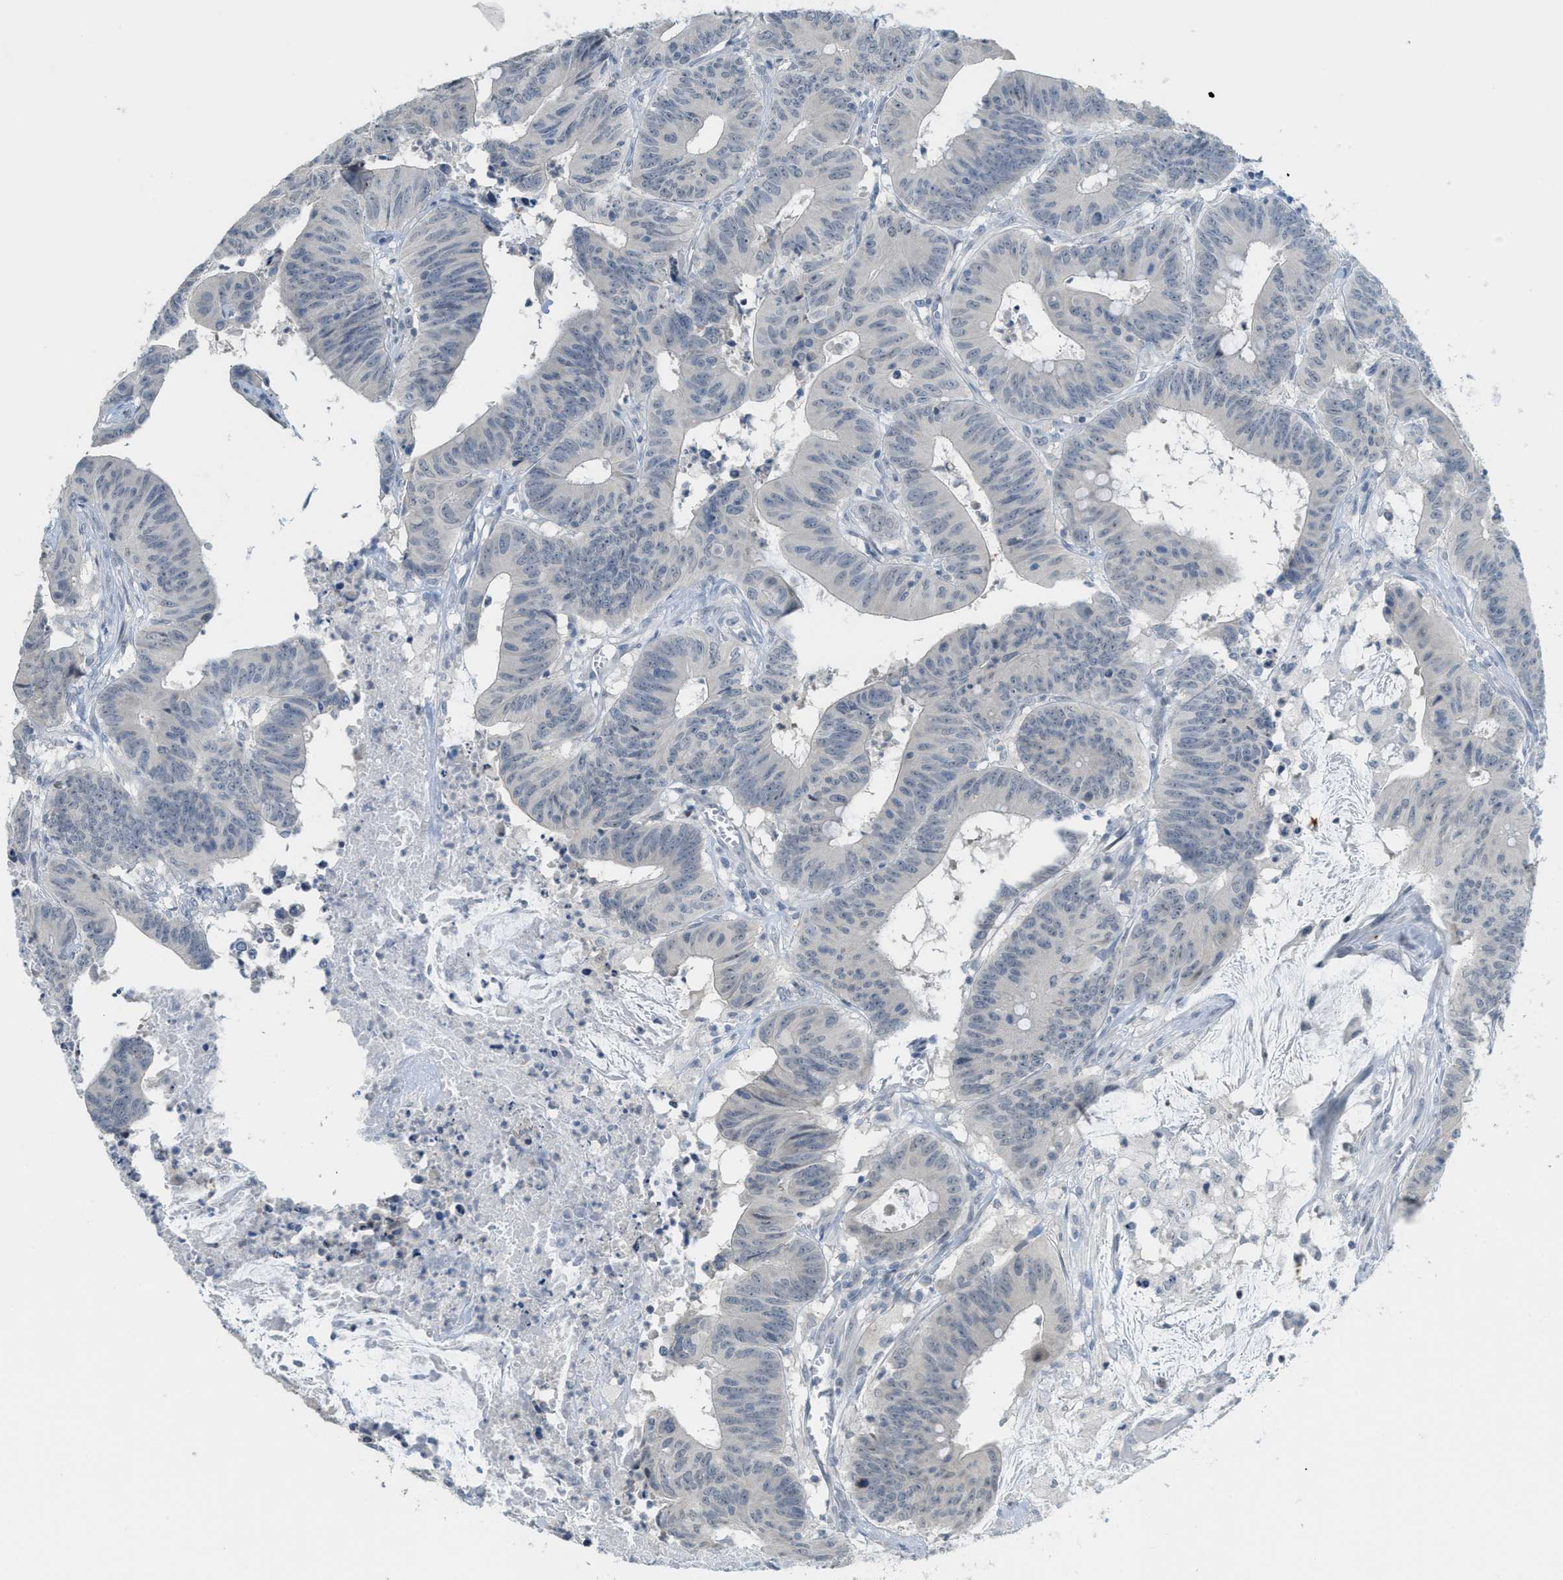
{"staining": {"intensity": "negative", "quantity": "none", "location": "none"}, "tissue": "colorectal cancer", "cell_type": "Tumor cells", "image_type": "cancer", "snomed": [{"axis": "morphology", "description": "Adenocarcinoma, NOS"}, {"axis": "topography", "description": "Colon"}], "caption": "Micrograph shows no protein staining in tumor cells of colorectal cancer (adenocarcinoma) tissue.", "gene": "TXNDC2", "patient": {"sex": "male", "age": 45}}